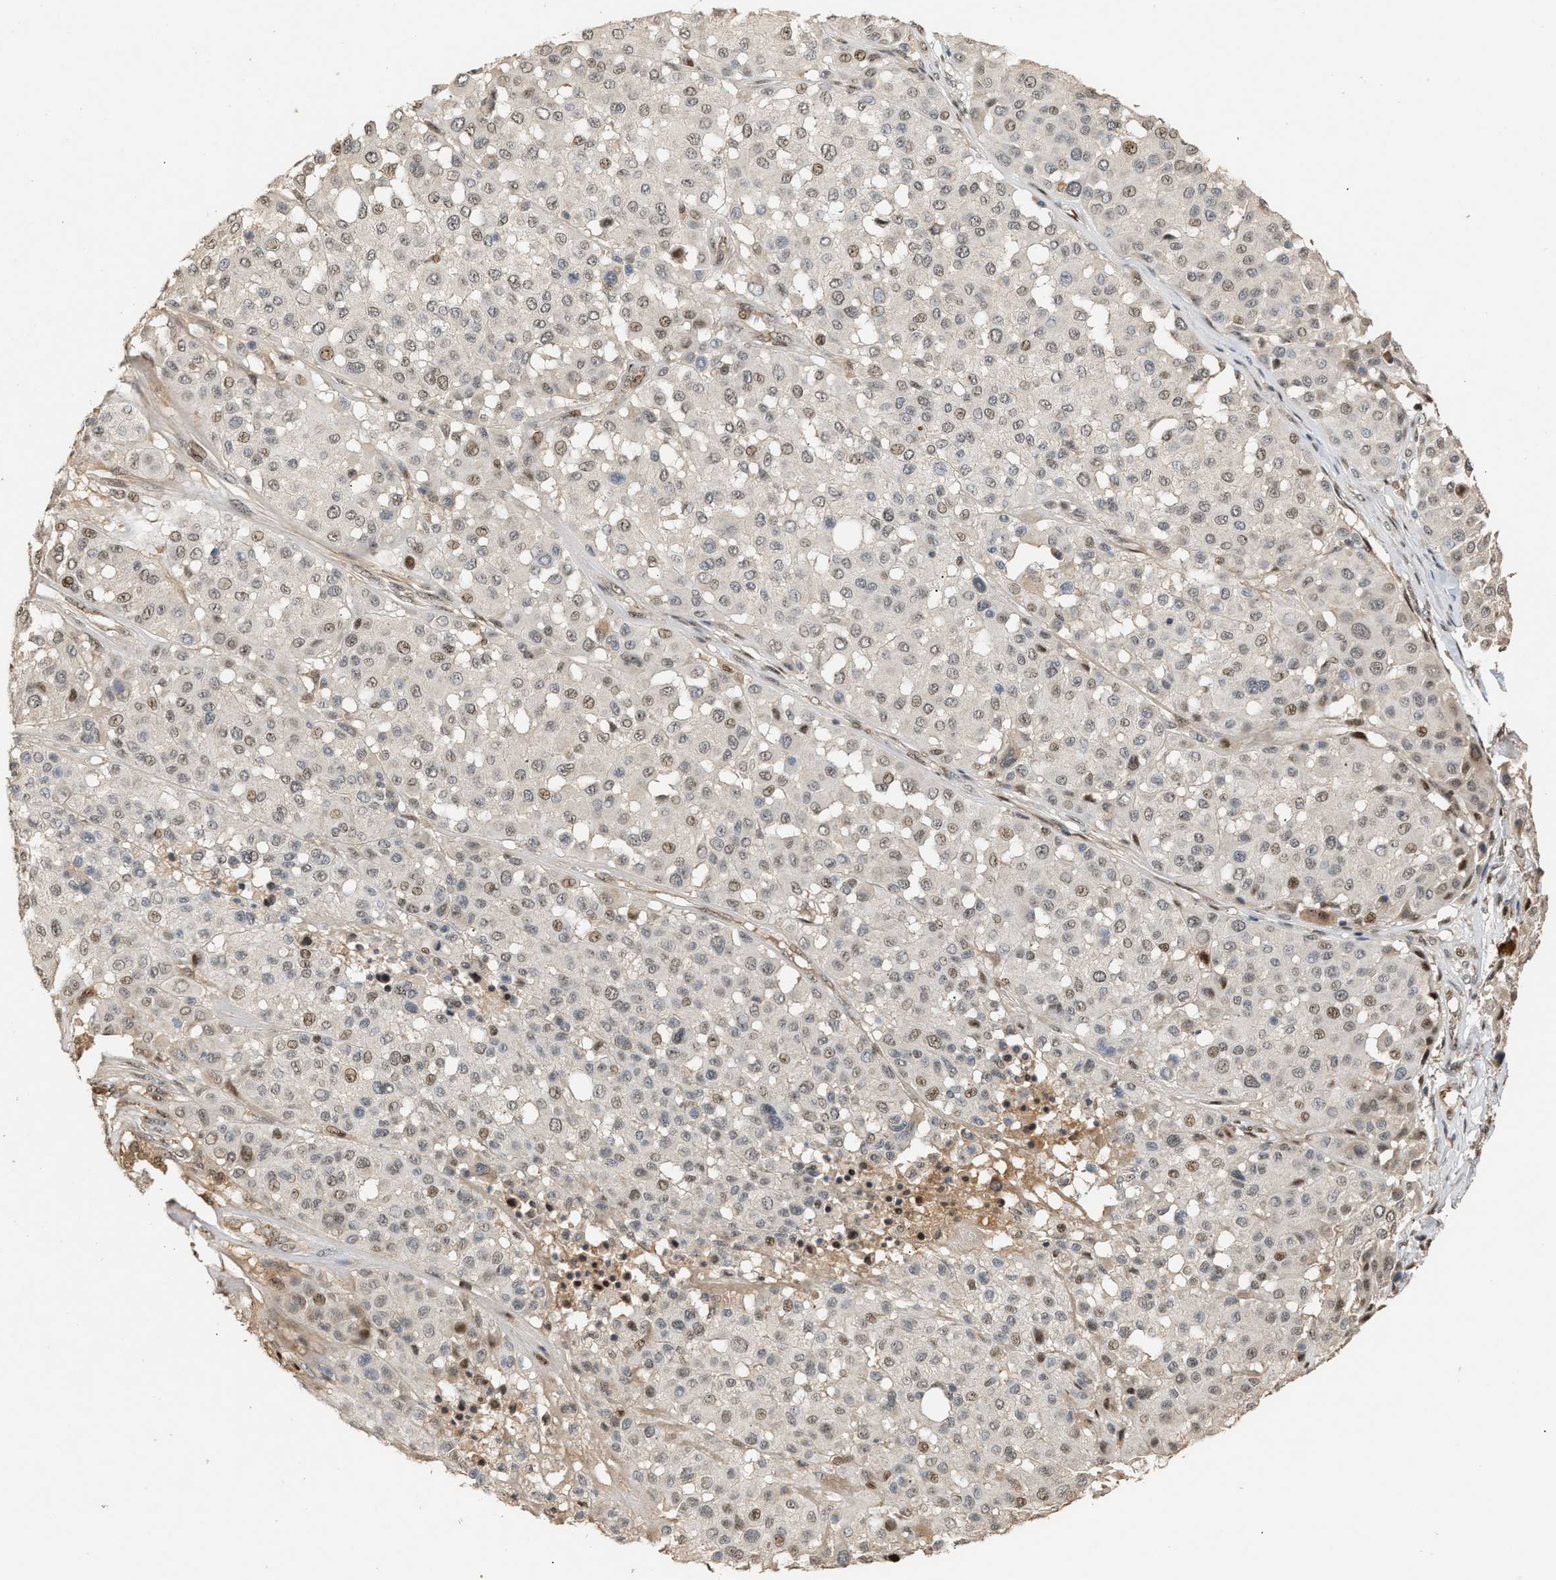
{"staining": {"intensity": "weak", "quantity": "<25%", "location": "nuclear"}, "tissue": "melanoma", "cell_type": "Tumor cells", "image_type": "cancer", "snomed": [{"axis": "morphology", "description": "Malignant melanoma, Metastatic site"}, {"axis": "topography", "description": "Soft tissue"}], "caption": "The histopathology image reveals no significant positivity in tumor cells of melanoma.", "gene": "ZFAND5", "patient": {"sex": "male", "age": 41}}